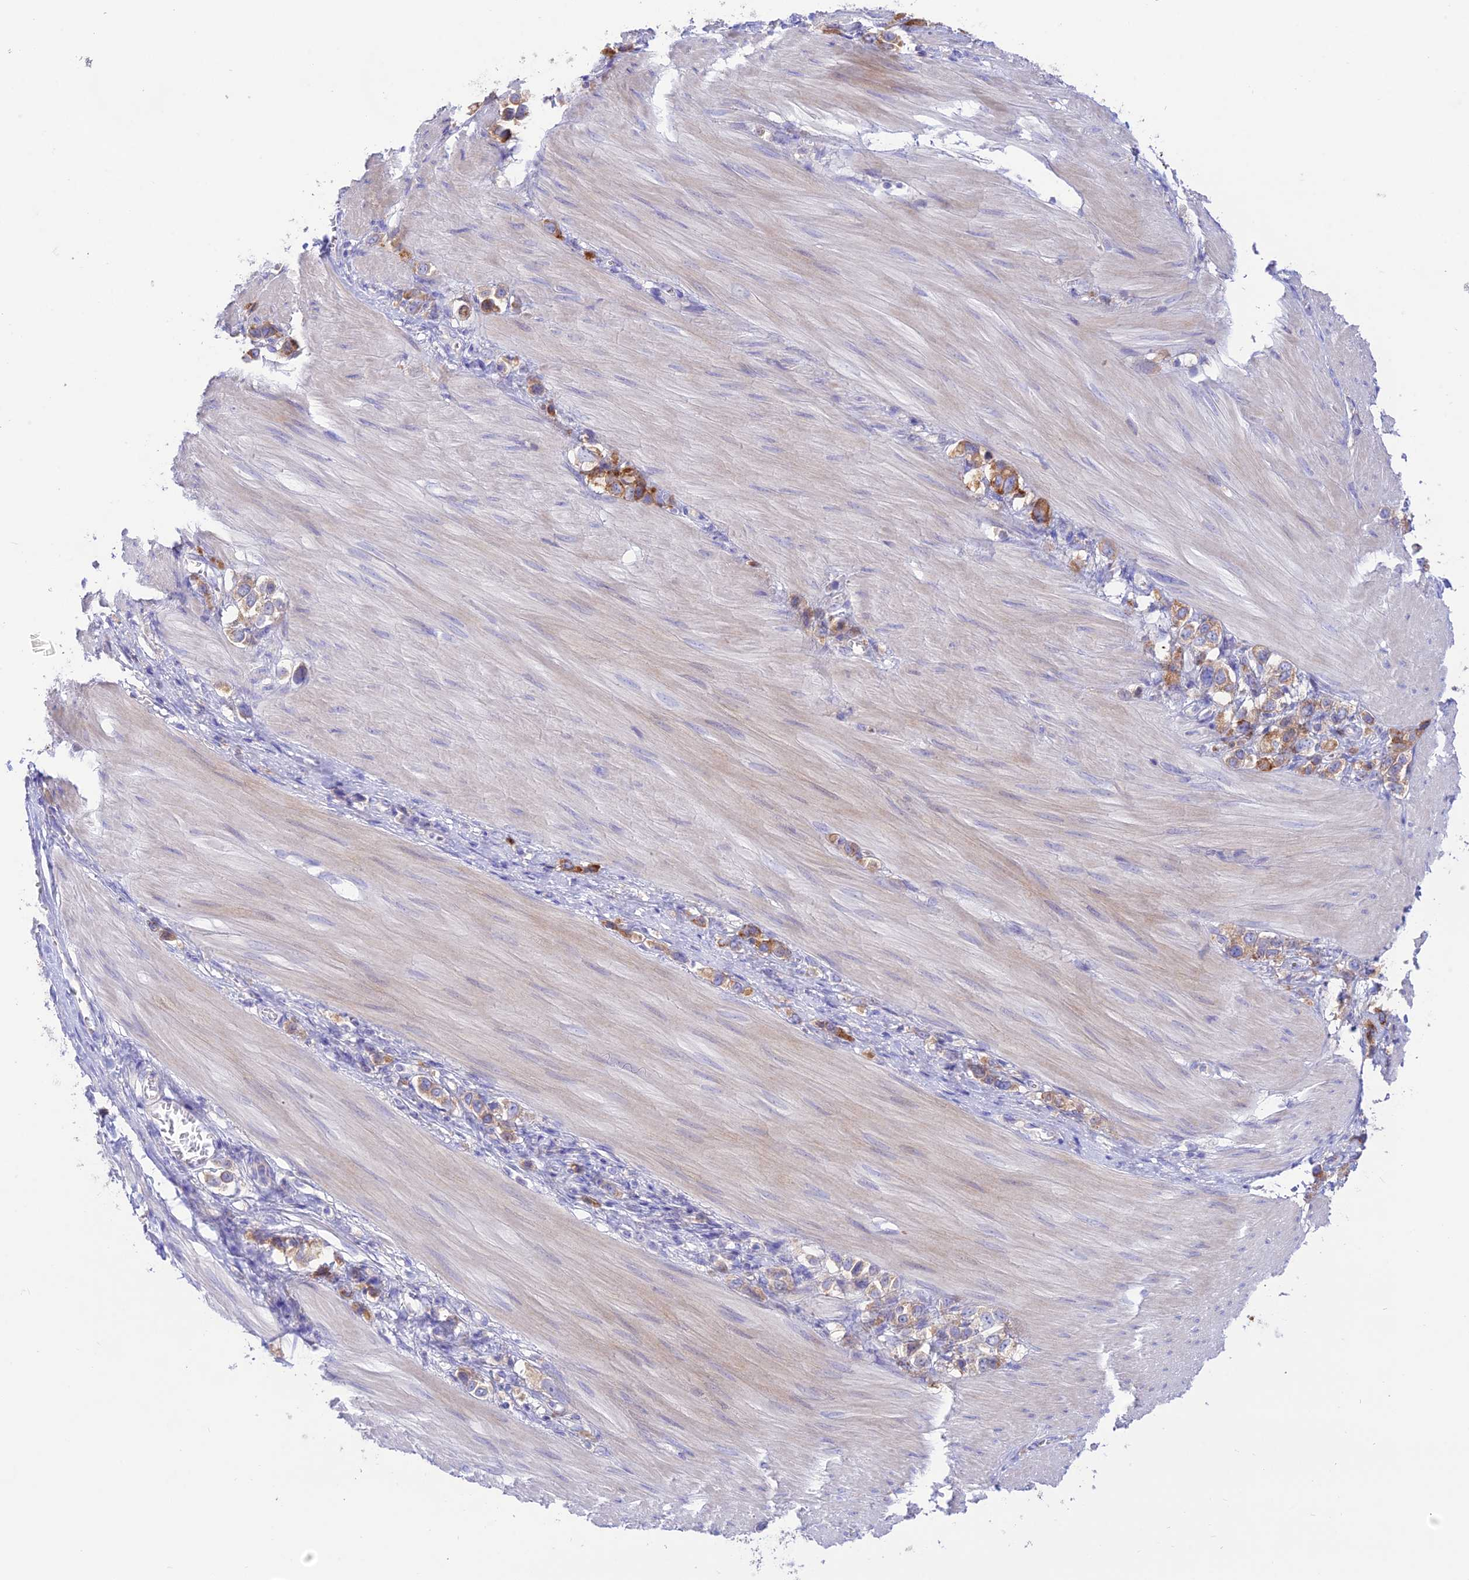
{"staining": {"intensity": "moderate", "quantity": "25%-75%", "location": "cytoplasmic/membranous"}, "tissue": "stomach cancer", "cell_type": "Tumor cells", "image_type": "cancer", "snomed": [{"axis": "morphology", "description": "Adenocarcinoma, NOS"}, {"axis": "topography", "description": "Stomach"}], "caption": "Stomach cancer was stained to show a protein in brown. There is medium levels of moderate cytoplasmic/membranous staining in approximately 25%-75% of tumor cells. The protein is stained brown, and the nuclei are stained in blue (DAB (3,3'-diaminobenzidine) IHC with brightfield microscopy, high magnification).", "gene": "NLRP9", "patient": {"sex": "female", "age": 65}}